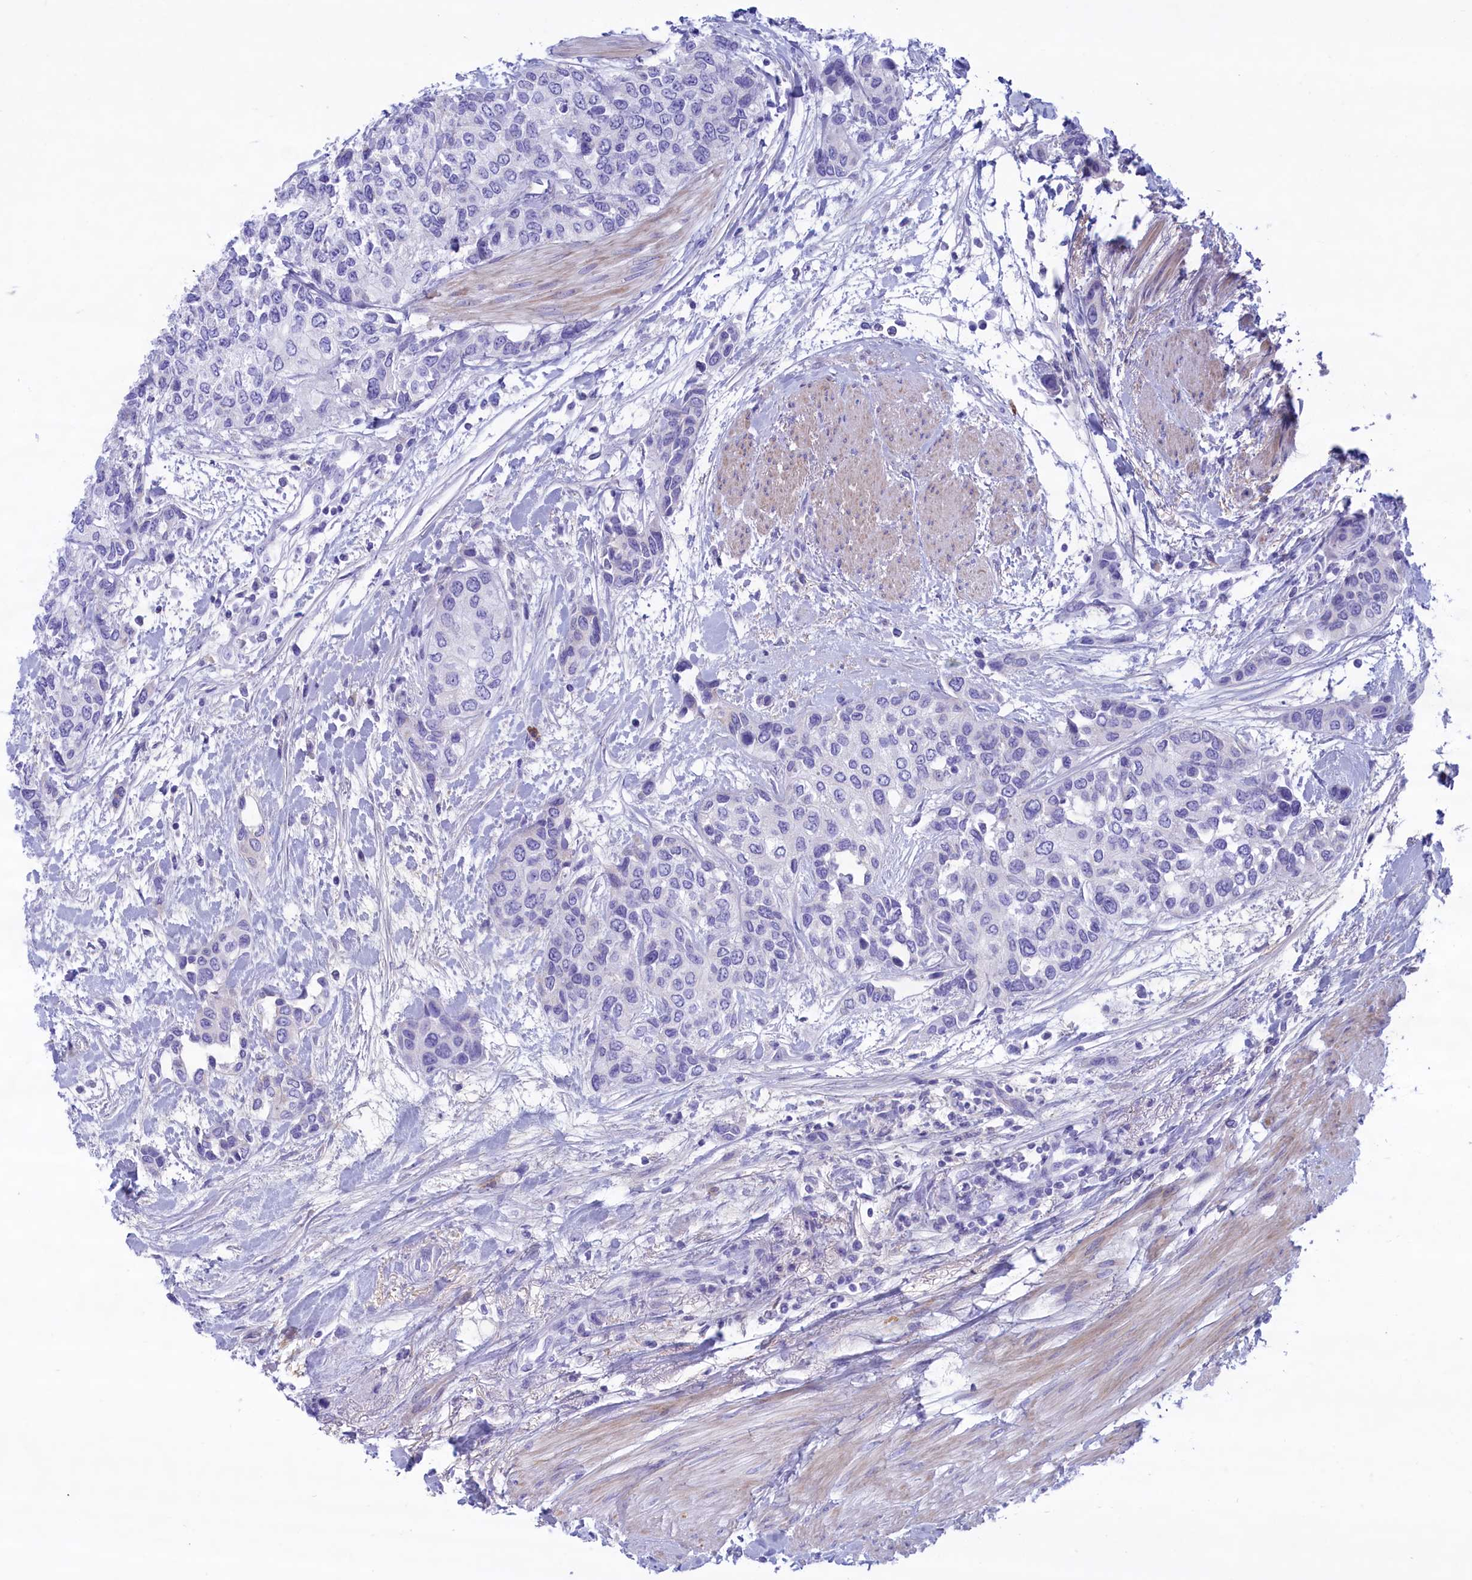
{"staining": {"intensity": "negative", "quantity": "none", "location": "none"}, "tissue": "urothelial cancer", "cell_type": "Tumor cells", "image_type": "cancer", "snomed": [{"axis": "morphology", "description": "Normal tissue, NOS"}, {"axis": "morphology", "description": "Urothelial carcinoma, High grade"}, {"axis": "topography", "description": "Vascular tissue"}, {"axis": "topography", "description": "Urinary bladder"}], "caption": "A high-resolution histopathology image shows immunohistochemistry (IHC) staining of urothelial cancer, which exhibits no significant staining in tumor cells.", "gene": "MPV17L2", "patient": {"sex": "female", "age": 56}}